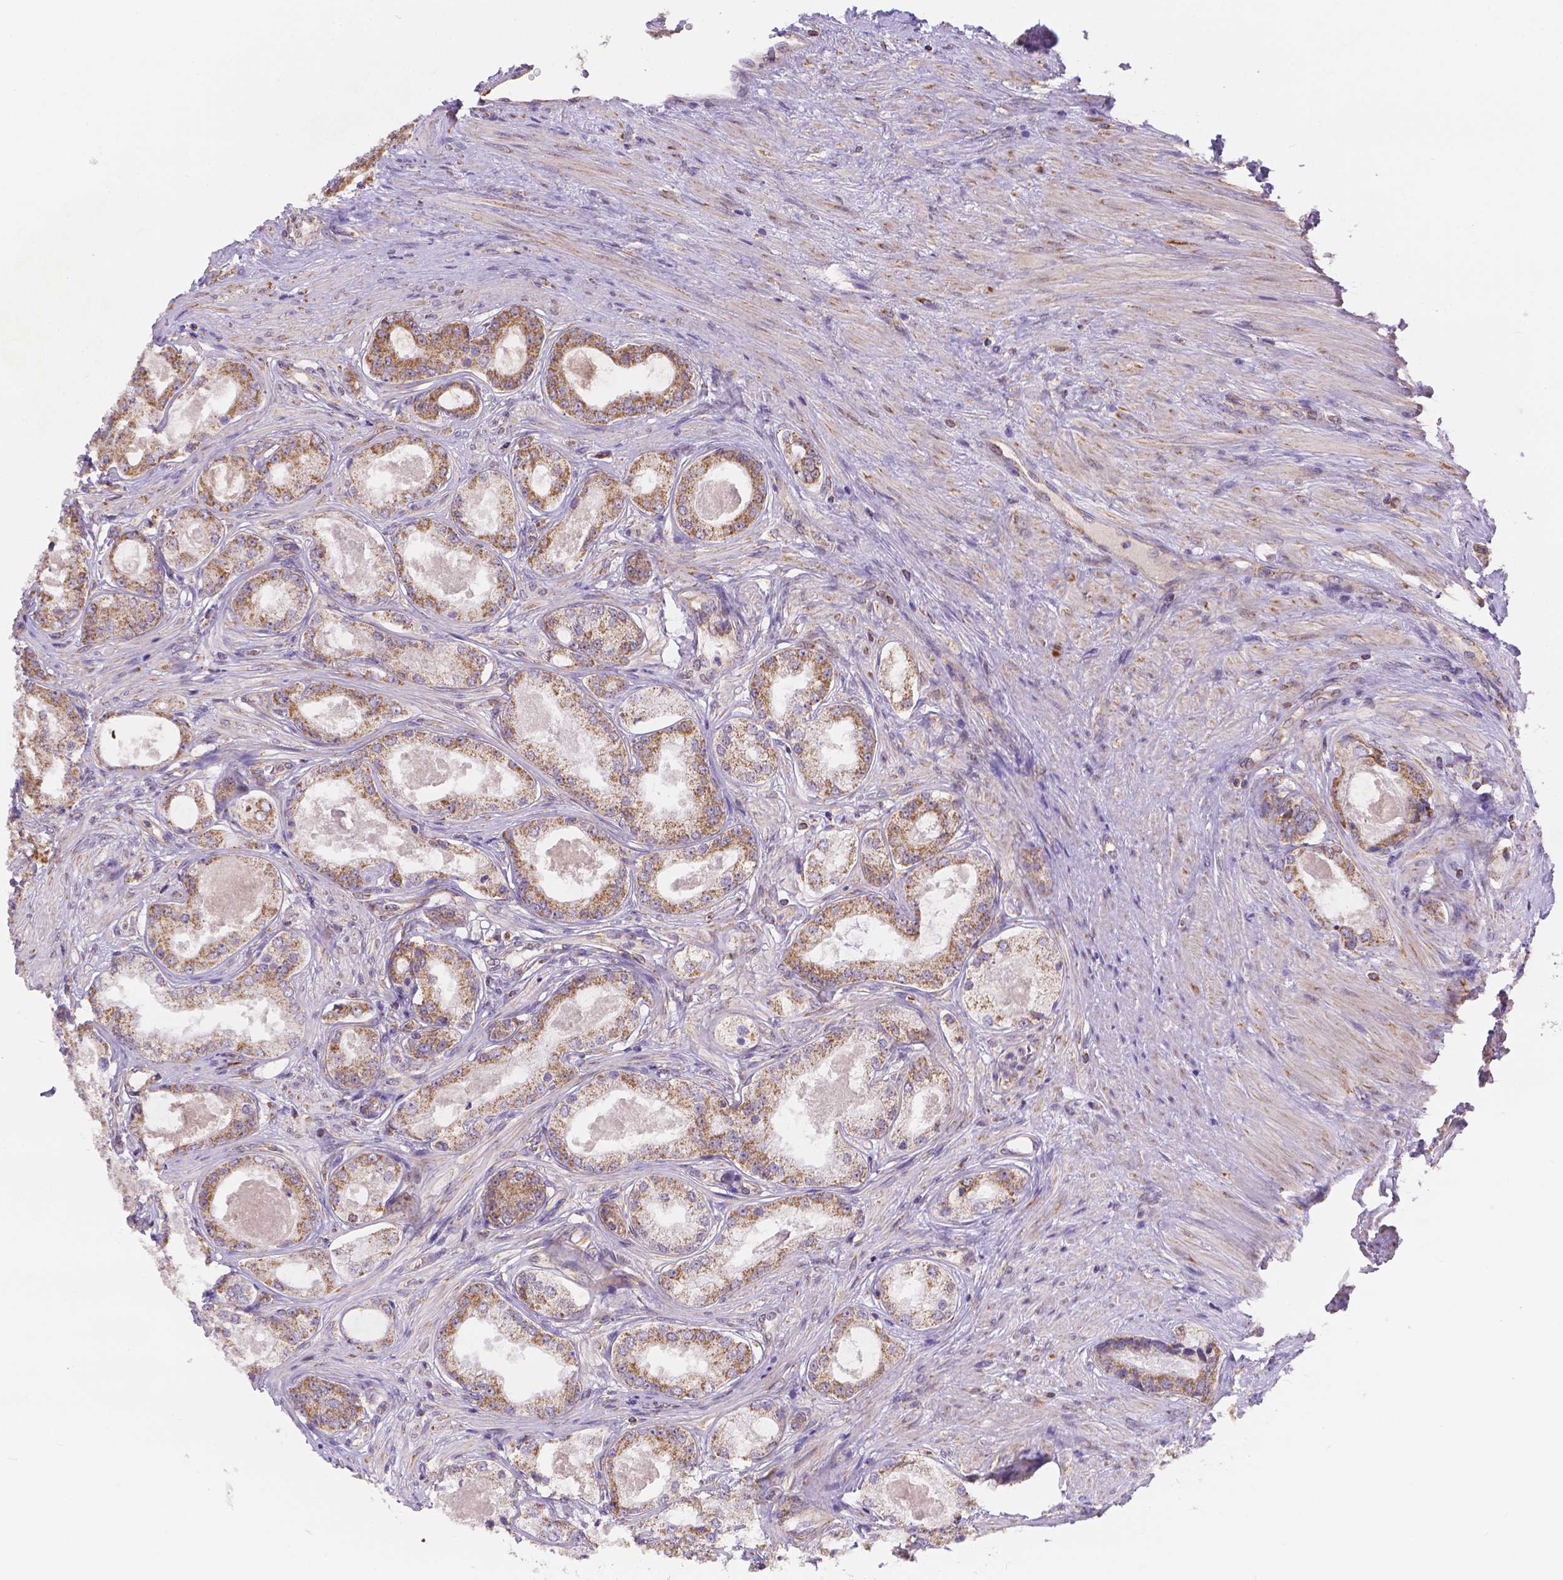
{"staining": {"intensity": "moderate", "quantity": ">75%", "location": "cytoplasmic/membranous"}, "tissue": "prostate cancer", "cell_type": "Tumor cells", "image_type": "cancer", "snomed": [{"axis": "morphology", "description": "Adenocarcinoma, Low grade"}, {"axis": "topography", "description": "Prostate"}], "caption": "Brown immunohistochemical staining in human prostate cancer (low-grade adenocarcinoma) displays moderate cytoplasmic/membranous expression in approximately >75% of tumor cells.", "gene": "CYYR1", "patient": {"sex": "male", "age": 68}}